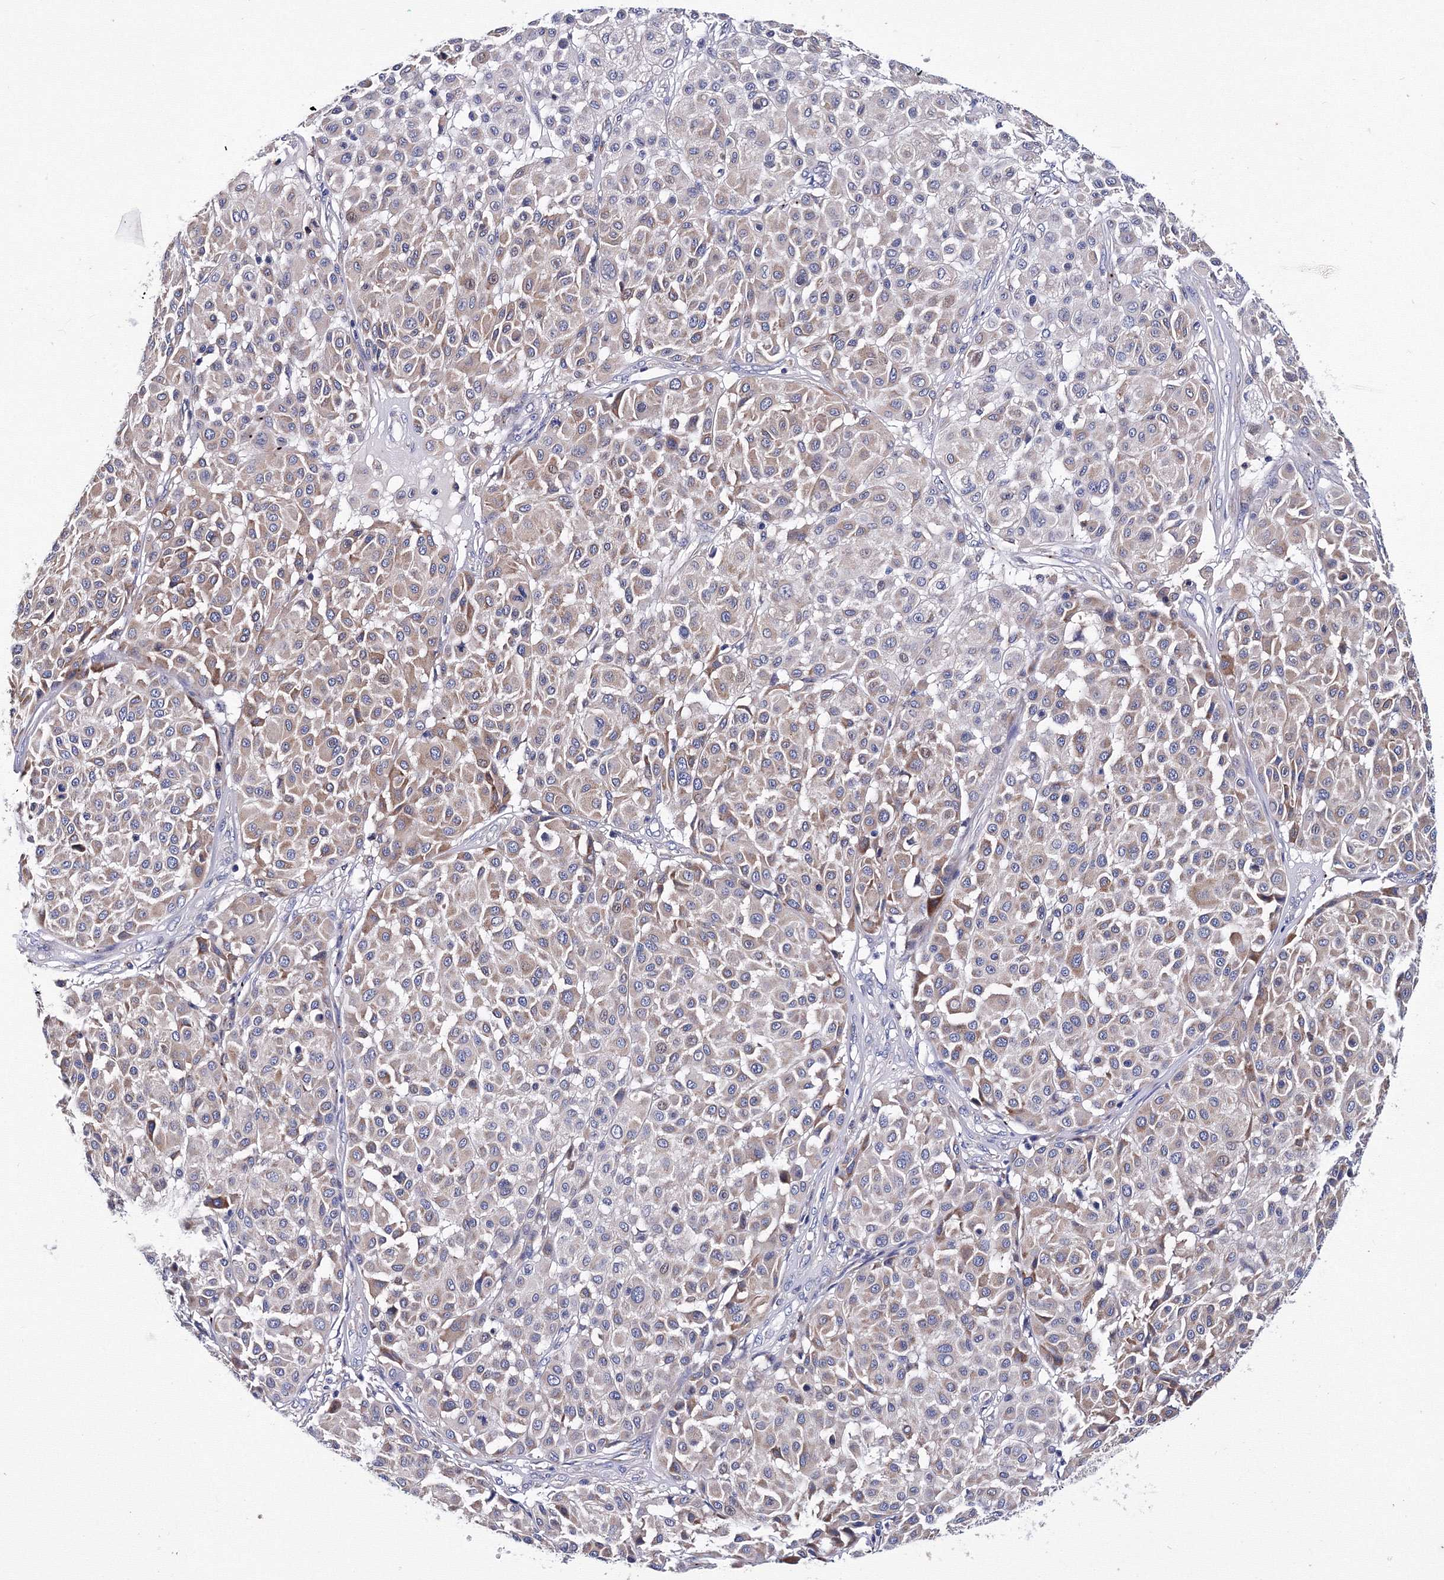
{"staining": {"intensity": "weak", "quantity": "25%-75%", "location": "cytoplasmic/membranous"}, "tissue": "melanoma", "cell_type": "Tumor cells", "image_type": "cancer", "snomed": [{"axis": "morphology", "description": "Malignant melanoma, Metastatic site"}, {"axis": "topography", "description": "Soft tissue"}], "caption": "Human melanoma stained with a brown dye reveals weak cytoplasmic/membranous positive positivity in approximately 25%-75% of tumor cells.", "gene": "TRPM2", "patient": {"sex": "male", "age": 41}}